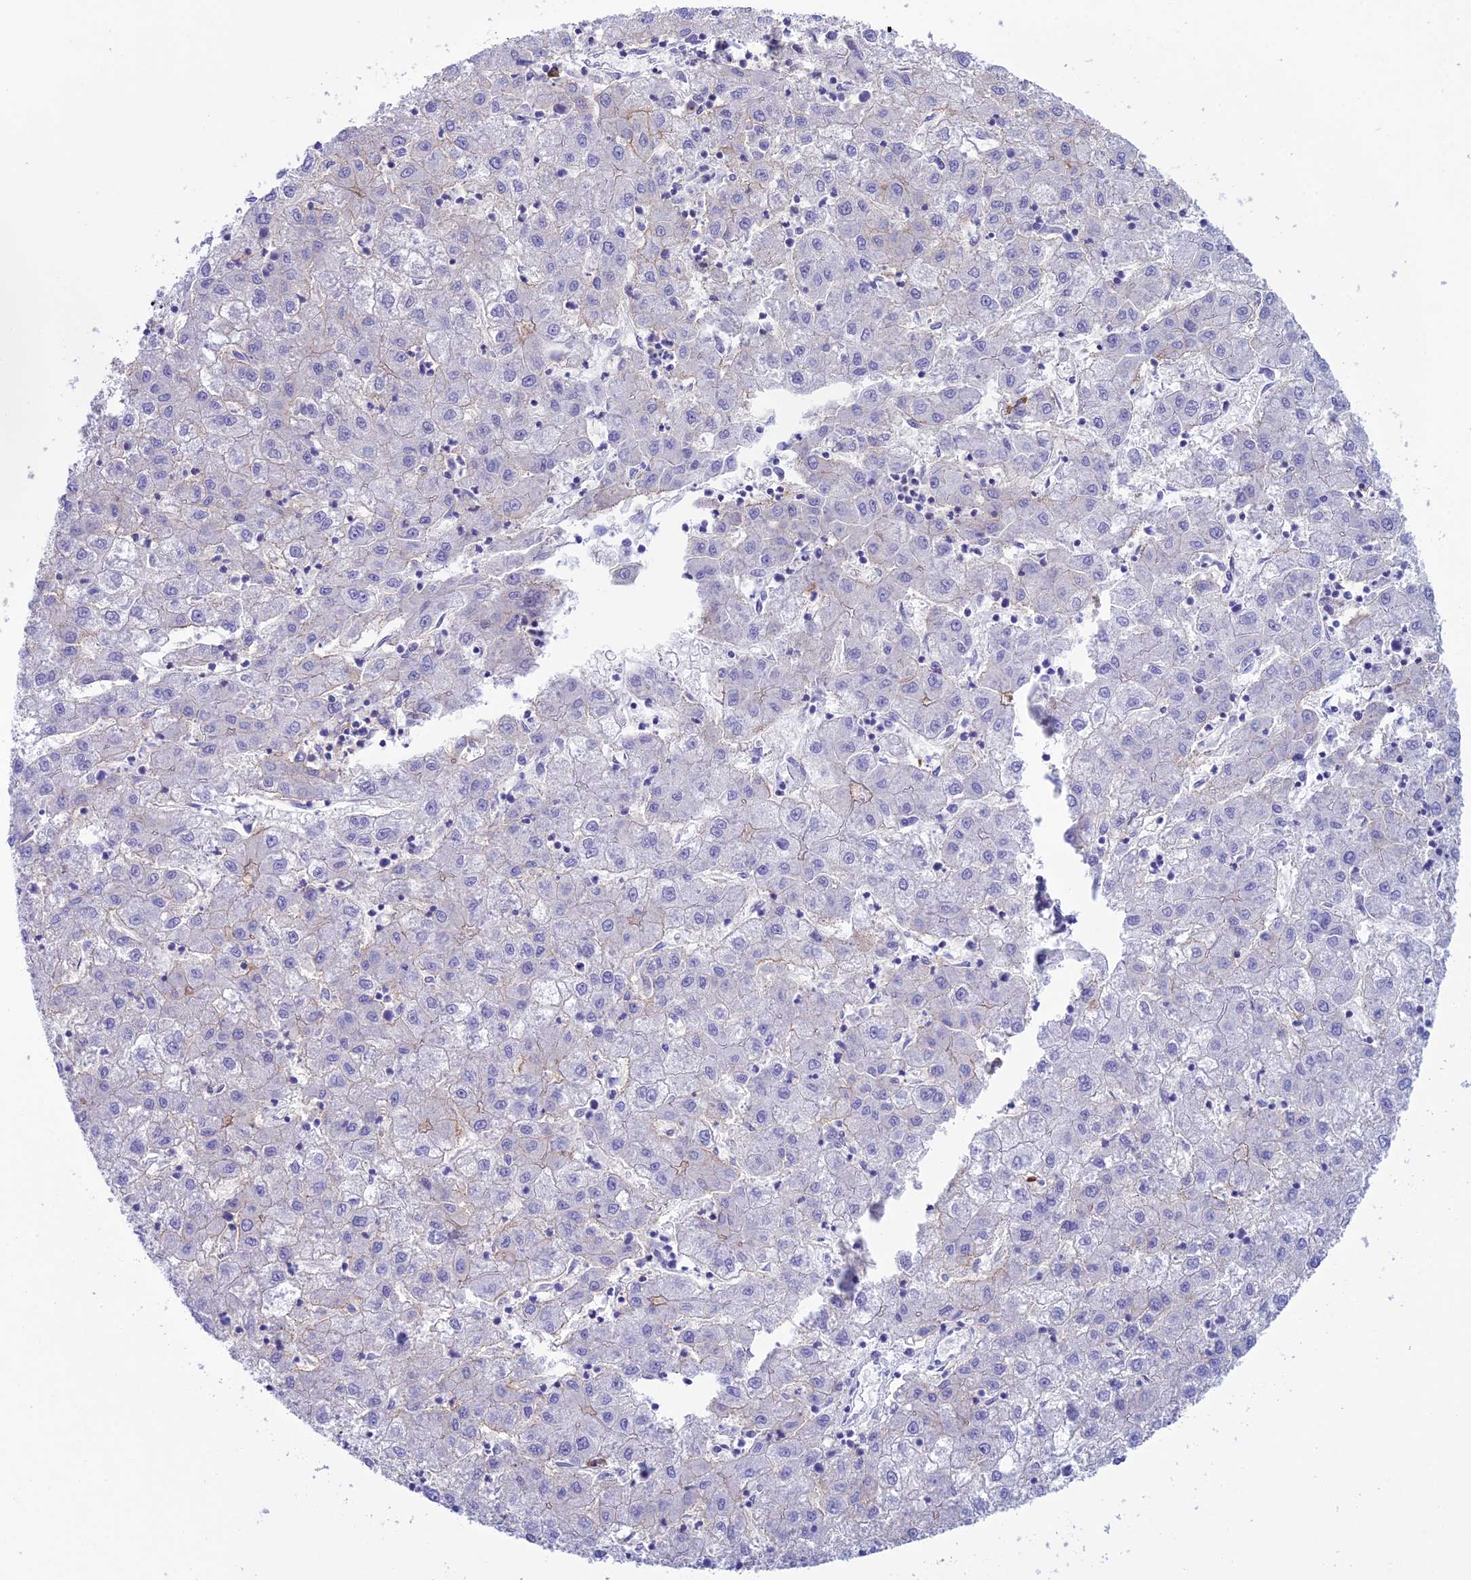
{"staining": {"intensity": "weak", "quantity": "<25%", "location": "cytoplasmic/membranous"}, "tissue": "liver cancer", "cell_type": "Tumor cells", "image_type": "cancer", "snomed": [{"axis": "morphology", "description": "Carcinoma, Hepatocellular, NOS"}, {"axis": "topography", "description": "Liver"}], "caption": "Image shows no protein positivity in tumor cells of liver cancer (hepatocellular carcinoma) tissue.", "gene": "OR1Q1", "patient": {"sex": "male", "age": 72}}